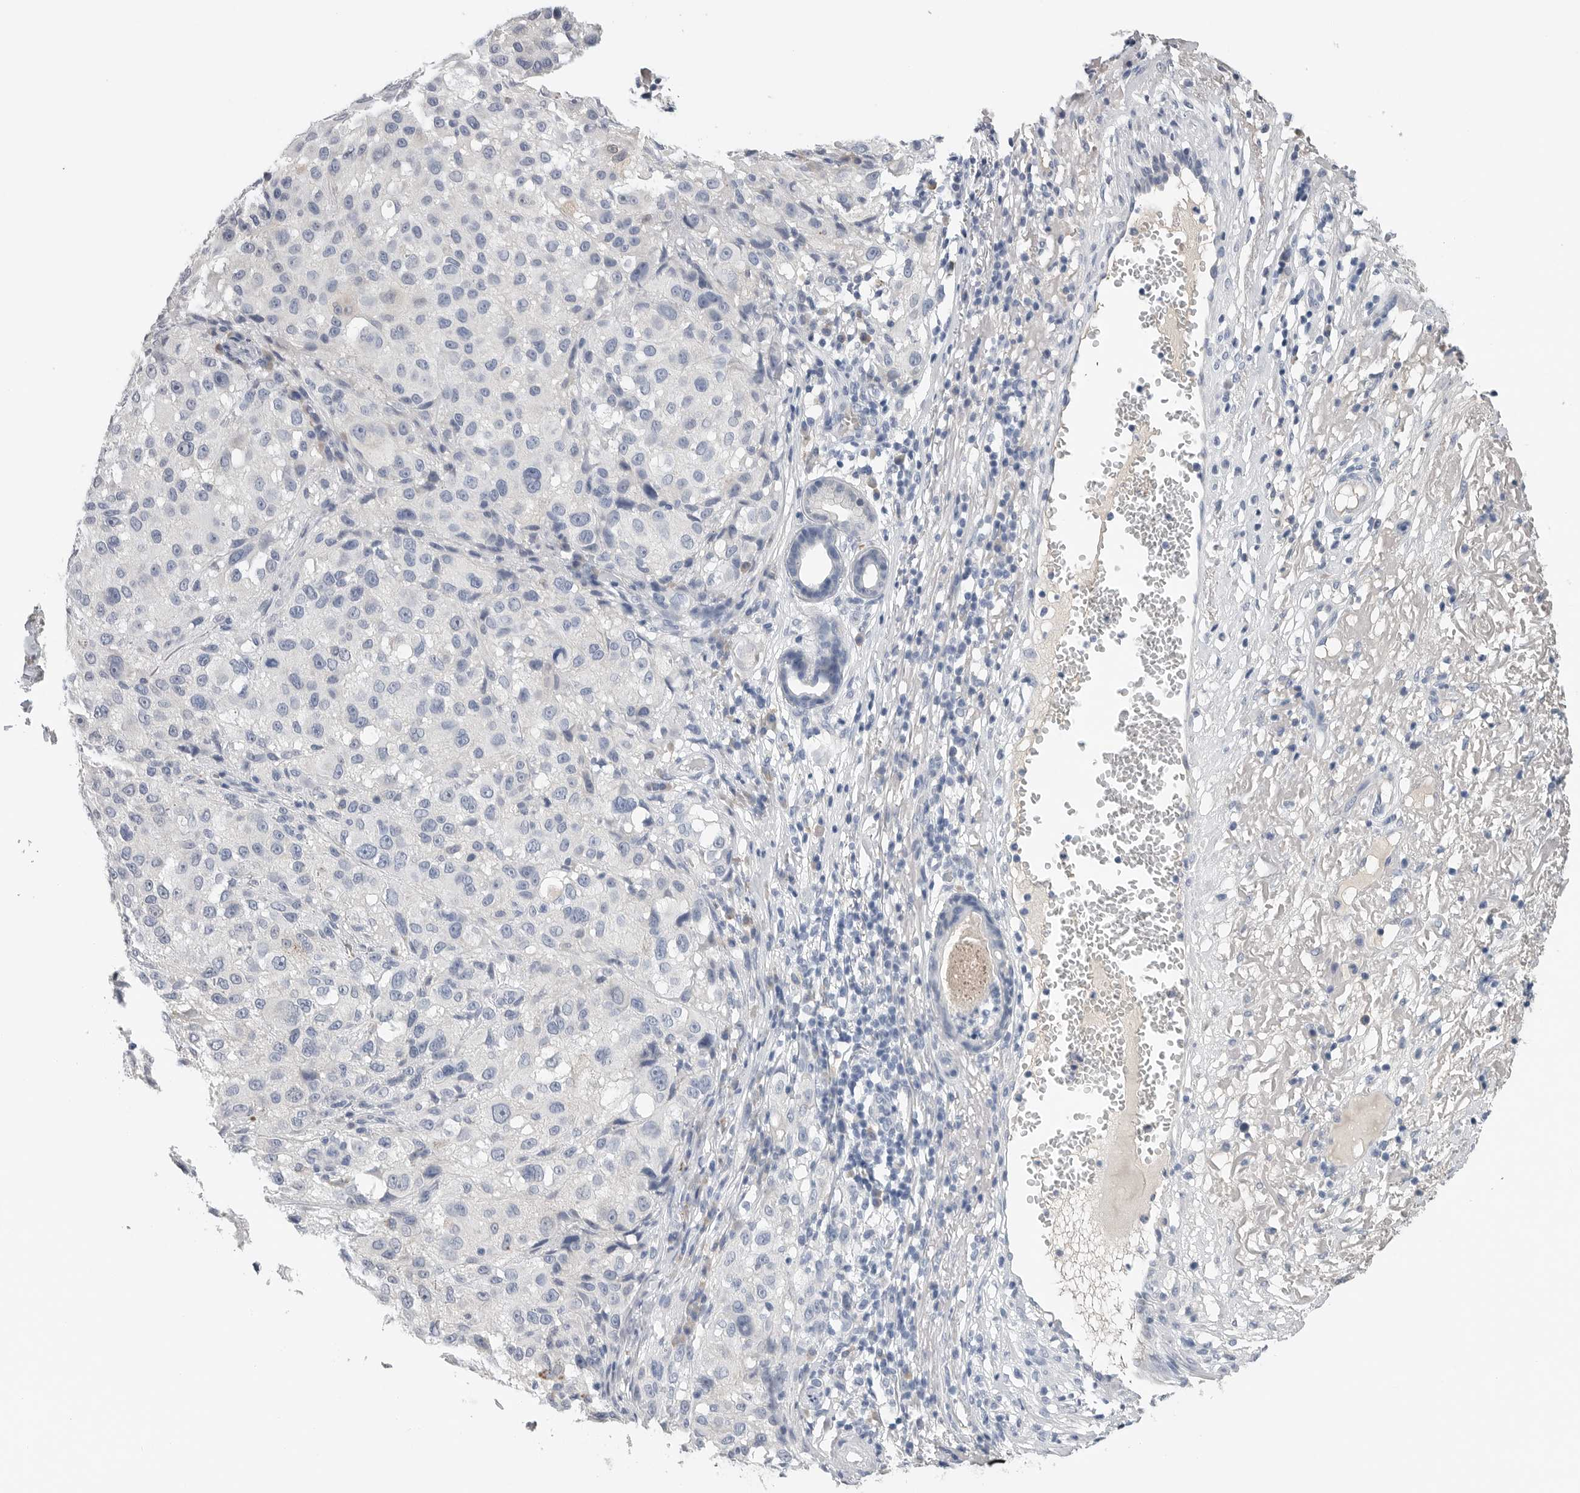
{"staining": {"intensity": "negative", "quantity": "none", "location": "none"}, "tissue": "melanoma", "cell_type": "Tumor cells", "image_type": "cancer", "snomed": [{"axis": "morphology", "description": "Necrosis, NOS"}, {"axis": "morphology", "description": "Malignant melanoma, NOS"}, {"axis": "topography", "description": "Skin"}], "caption": "Immunohistochemistry micrograph of malignant melanoma stained for a protein (brown), which demonstrates no staining in tumor cells.", "gene": "FABP6", "patient": {"sex": "female", "age": 87}}